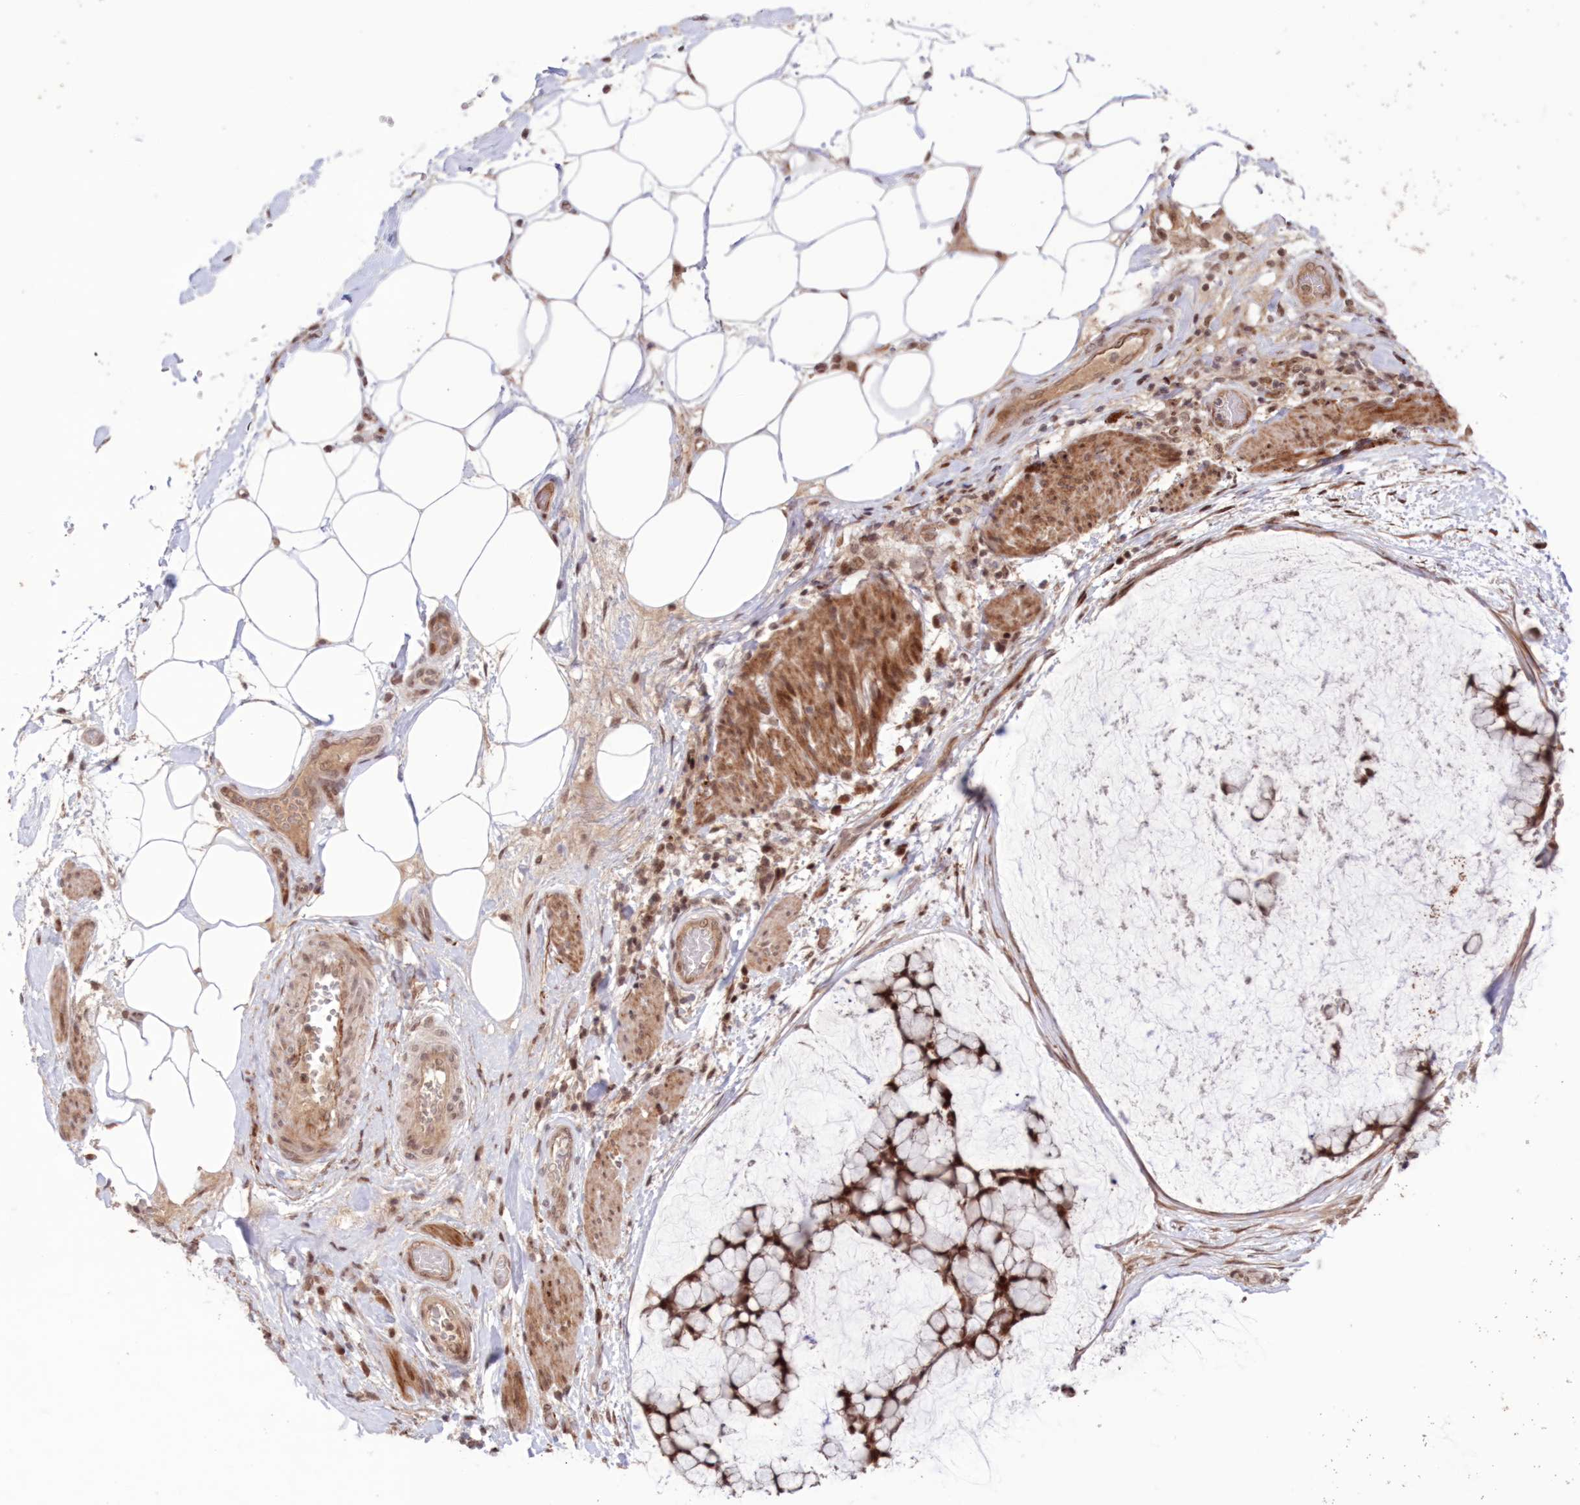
{"staining": {"intensity": "moderate", "quantity": ">75%", "location": "nuclear"}, "tissue": "ovarian cancer", "cell_type": "Tumor cells", "image_type": "cancer", "snomed": [{"axis": "morphology", "description": "Cystadenocarcinoma, mucinous, NOS"}, {"axis": "topography", "description": "Ovary"}], "caption": "Immunohistochemical staining of ovarian cancer demonstrates medium levels of moderate nuclear protein positivity in approximately >75% of tumor cells. (DAB IHC, brown staining for protein, blue staining for nuclei).", "gene": "NOA1", "patient": {"sex": "female", "age": 42}}